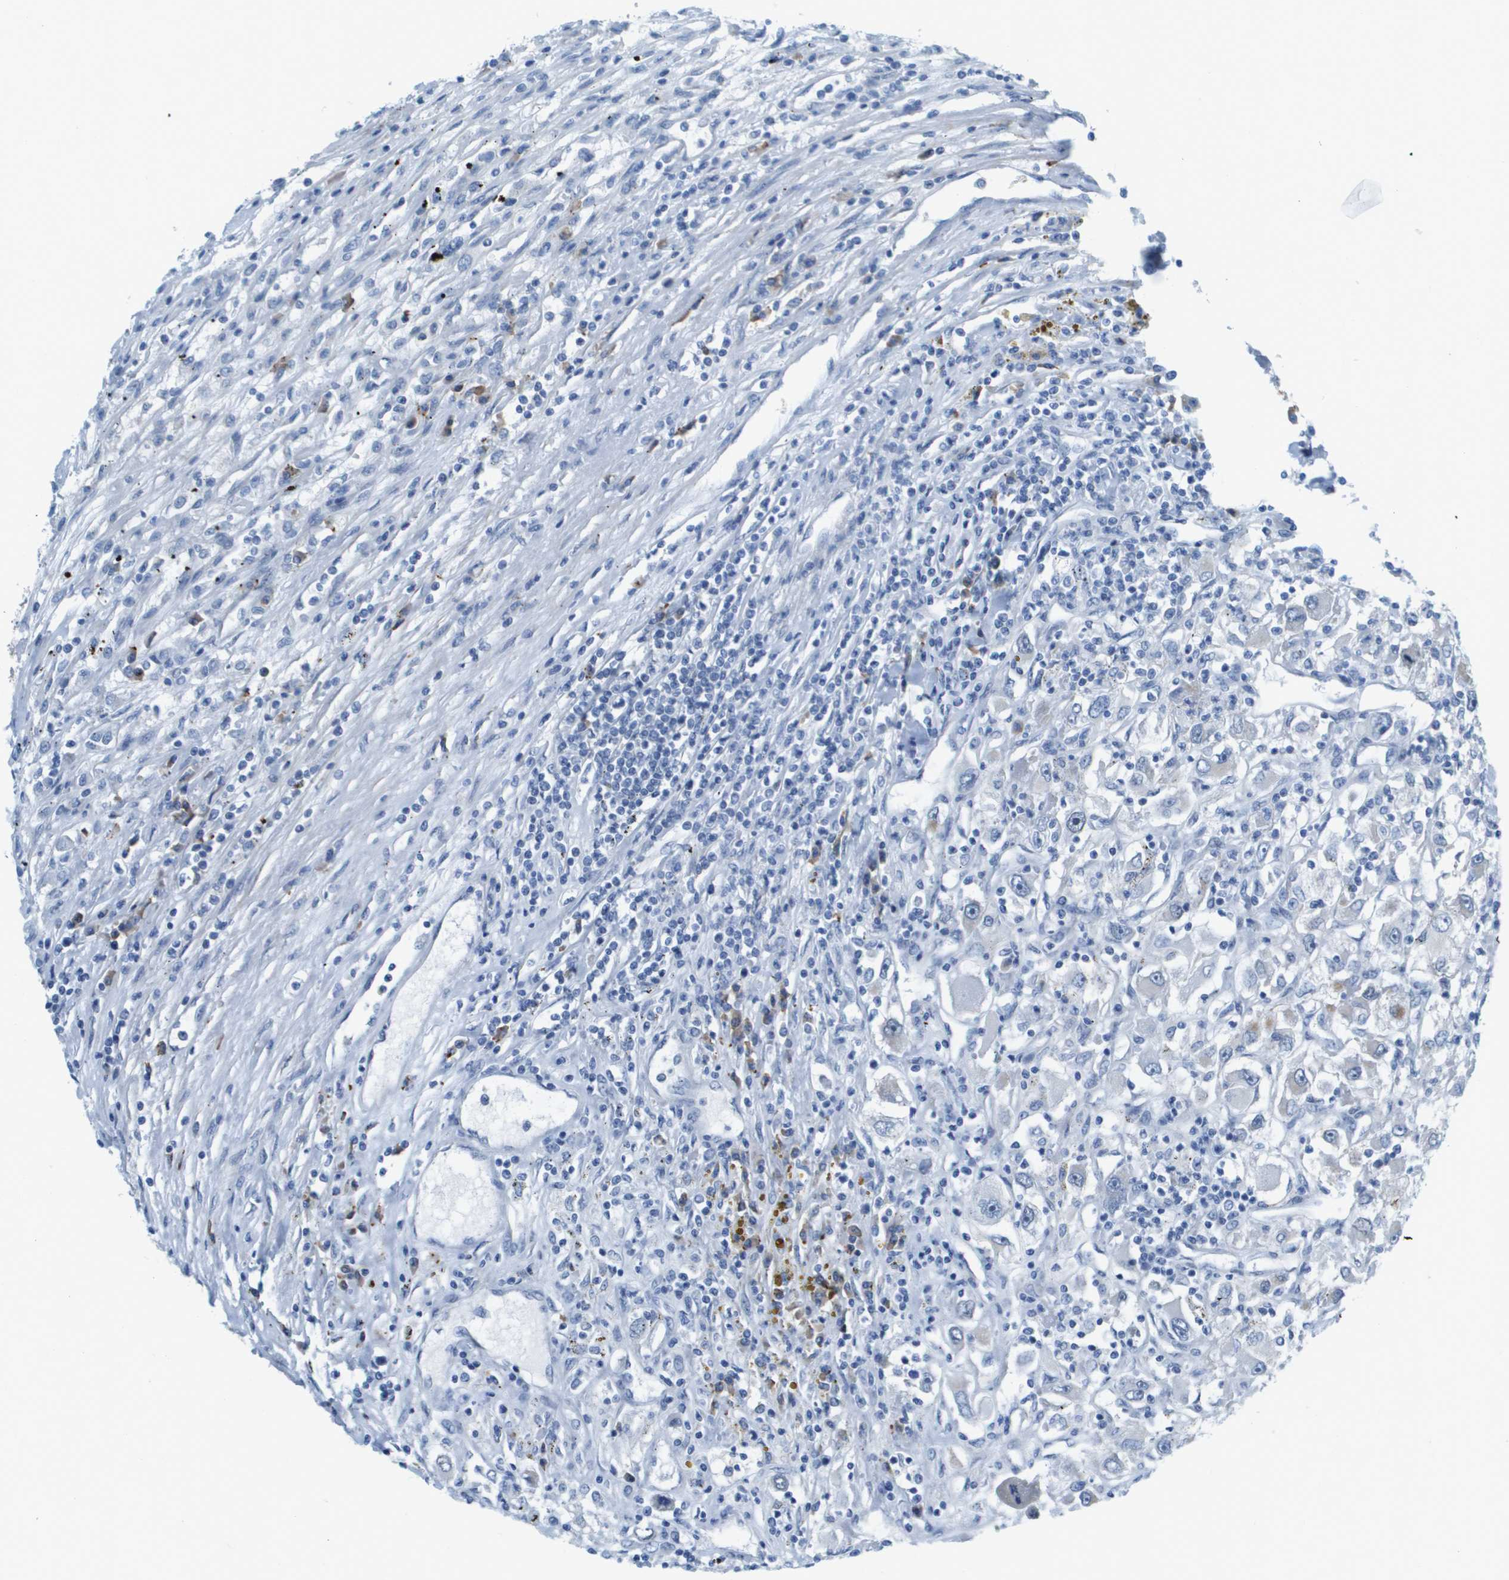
{"staining": {"intensity": "negative", "quantity": "none", "location": "none"}, "tissue": "renal cancer", "cell_type": "Tumor cells", "image_type": "cancer", "snomed": [{"axis": "morphology", "description": "Adenocarcinoma, NOS"}, {"axis": "topography", "description": "Kidney"}], "caption": "This is a histopathology image of immunohistochemistry (IHC) staining of renal adenocarcinoma, which shows no expression in tumor cells.", "gene": "SDC1", "patient": {"sex": "female", "age": 52}}